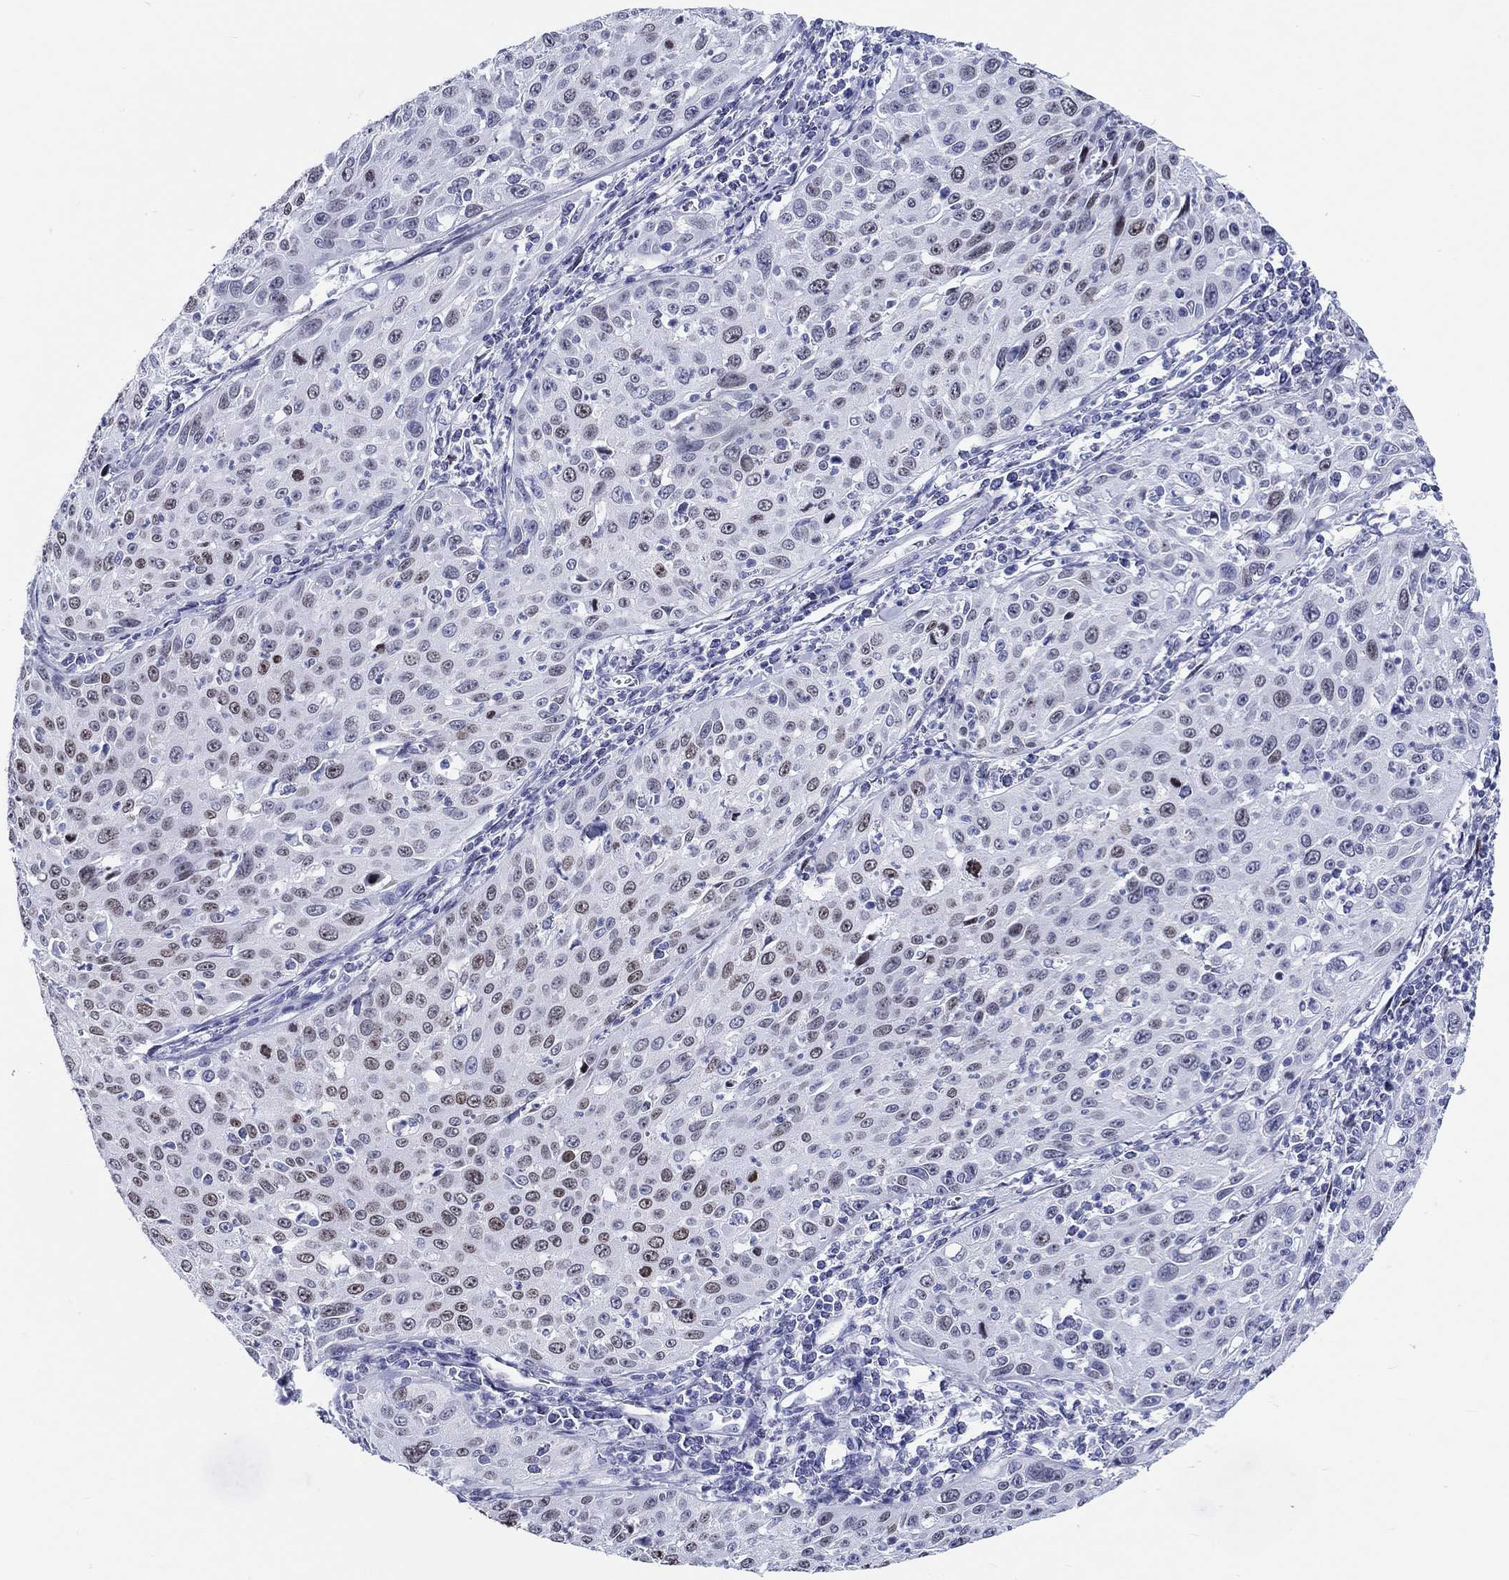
{"staining": {"intensity": "strong", "quantity": "<25%", "location": "nuclear"}, "tissue": "cervical cancer", "cell_type": "Tumor cells", "image_type": "cancer", "snomed": [{"axis": "morphology", "description": "Squamous cell carcinoma, NOS"}, {"axis": "topography", "description": "Cervix"}], "caption": "Protein staining shows strong nuclear staining in about <25% of tumor cells in cervical cancer (squamous cell carcinoma). (IHC, brightfield microscopy, high magnification).", "gene": "H1-1", "patient": {"sex": "female", "age": 26}}